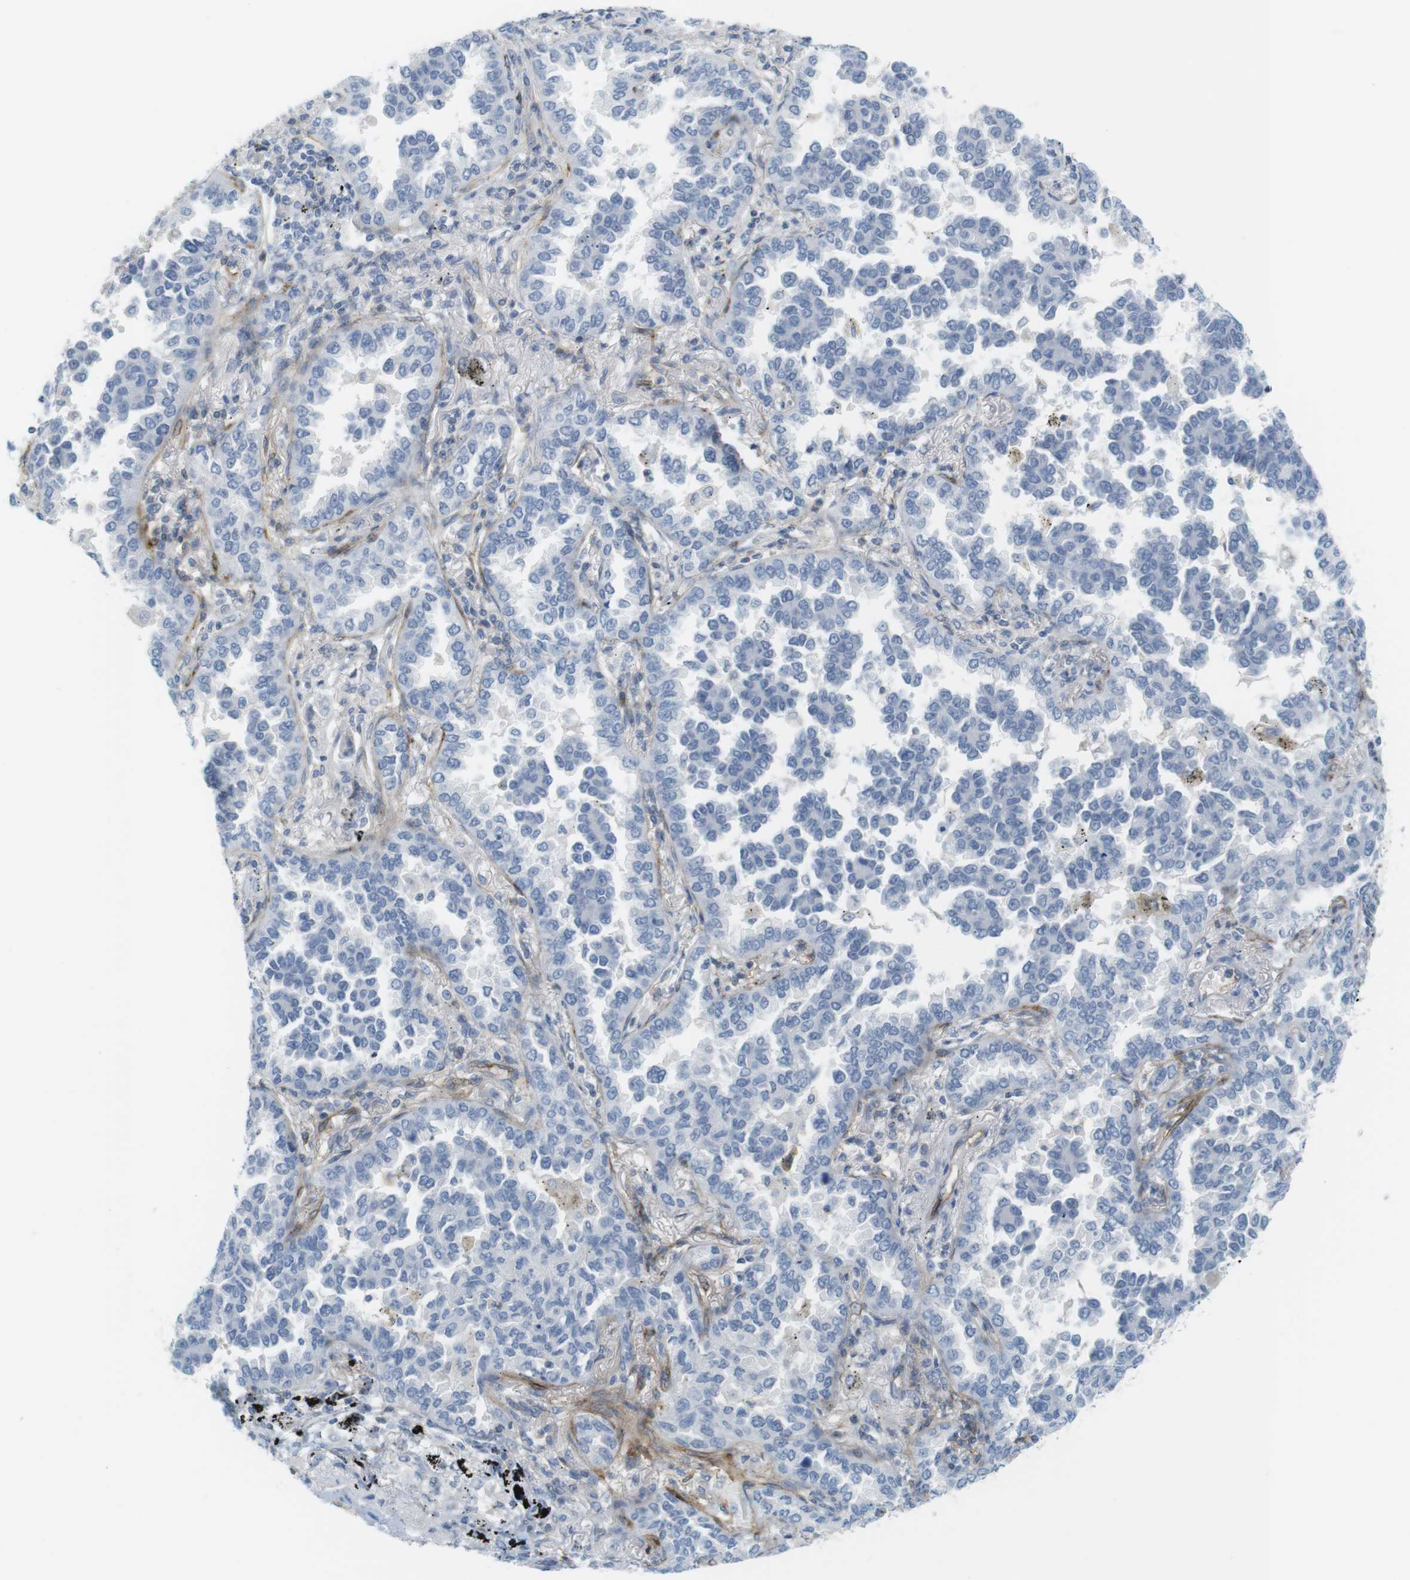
{"staining": {"intensity": "negative", "quantity": "none", "location": "none"}, "tissue": "lung cancer", "cell_type": "Tumor cells", "image_type": "cancer", "snomed": [{"axis": "morphology", "description": "Normal tissue, NOS"}, {"axis": "morphology", "description": "Adenocarcinoma, NOS"}, {"axis": "topography", "description": "Lung"}], "caption": "This is an immunohistochemistry (IHC) photomicrograph of lung cancer. There is no positivity in tumor cells.", "gene": "F2R", "patient": {"sex": "male", "age": 59}}